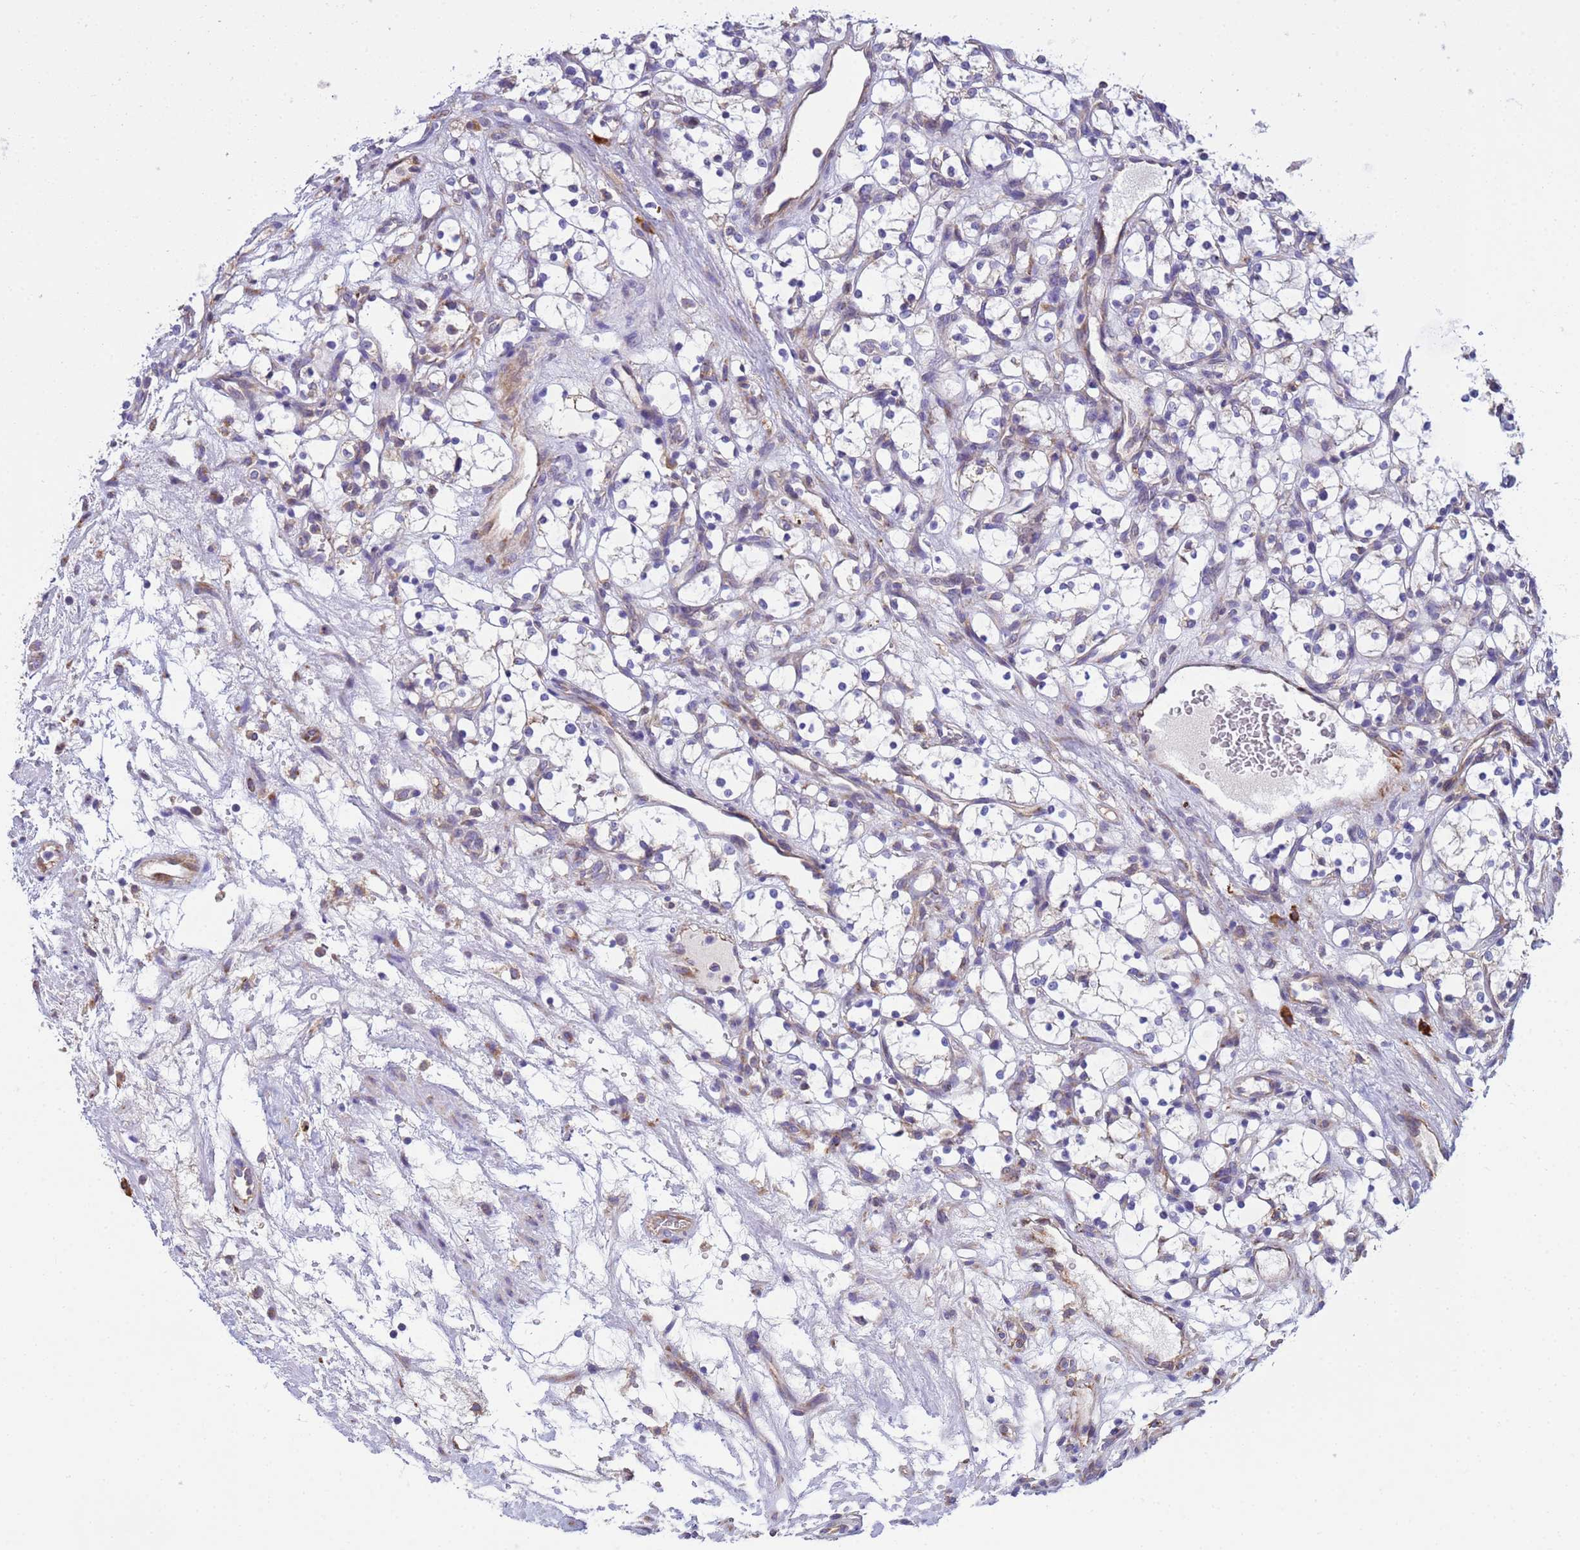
{"staining": {"intensity": "negative", "quantity": "none", "location": "none"}, "tissue": "renal cancer", "cell_type": "Tumor cells", "image_type": "cancer", "snomed": [{"axis": "morphology", "description": "Adenocarcinoma, NOS"}, {"axis": "topography", "description": "Kidney"}], "caption": "Tumor cells show no significant positivity in renal cancer.", "gene": "THAP5", "patient": {"sex": "female", "age": 69}}